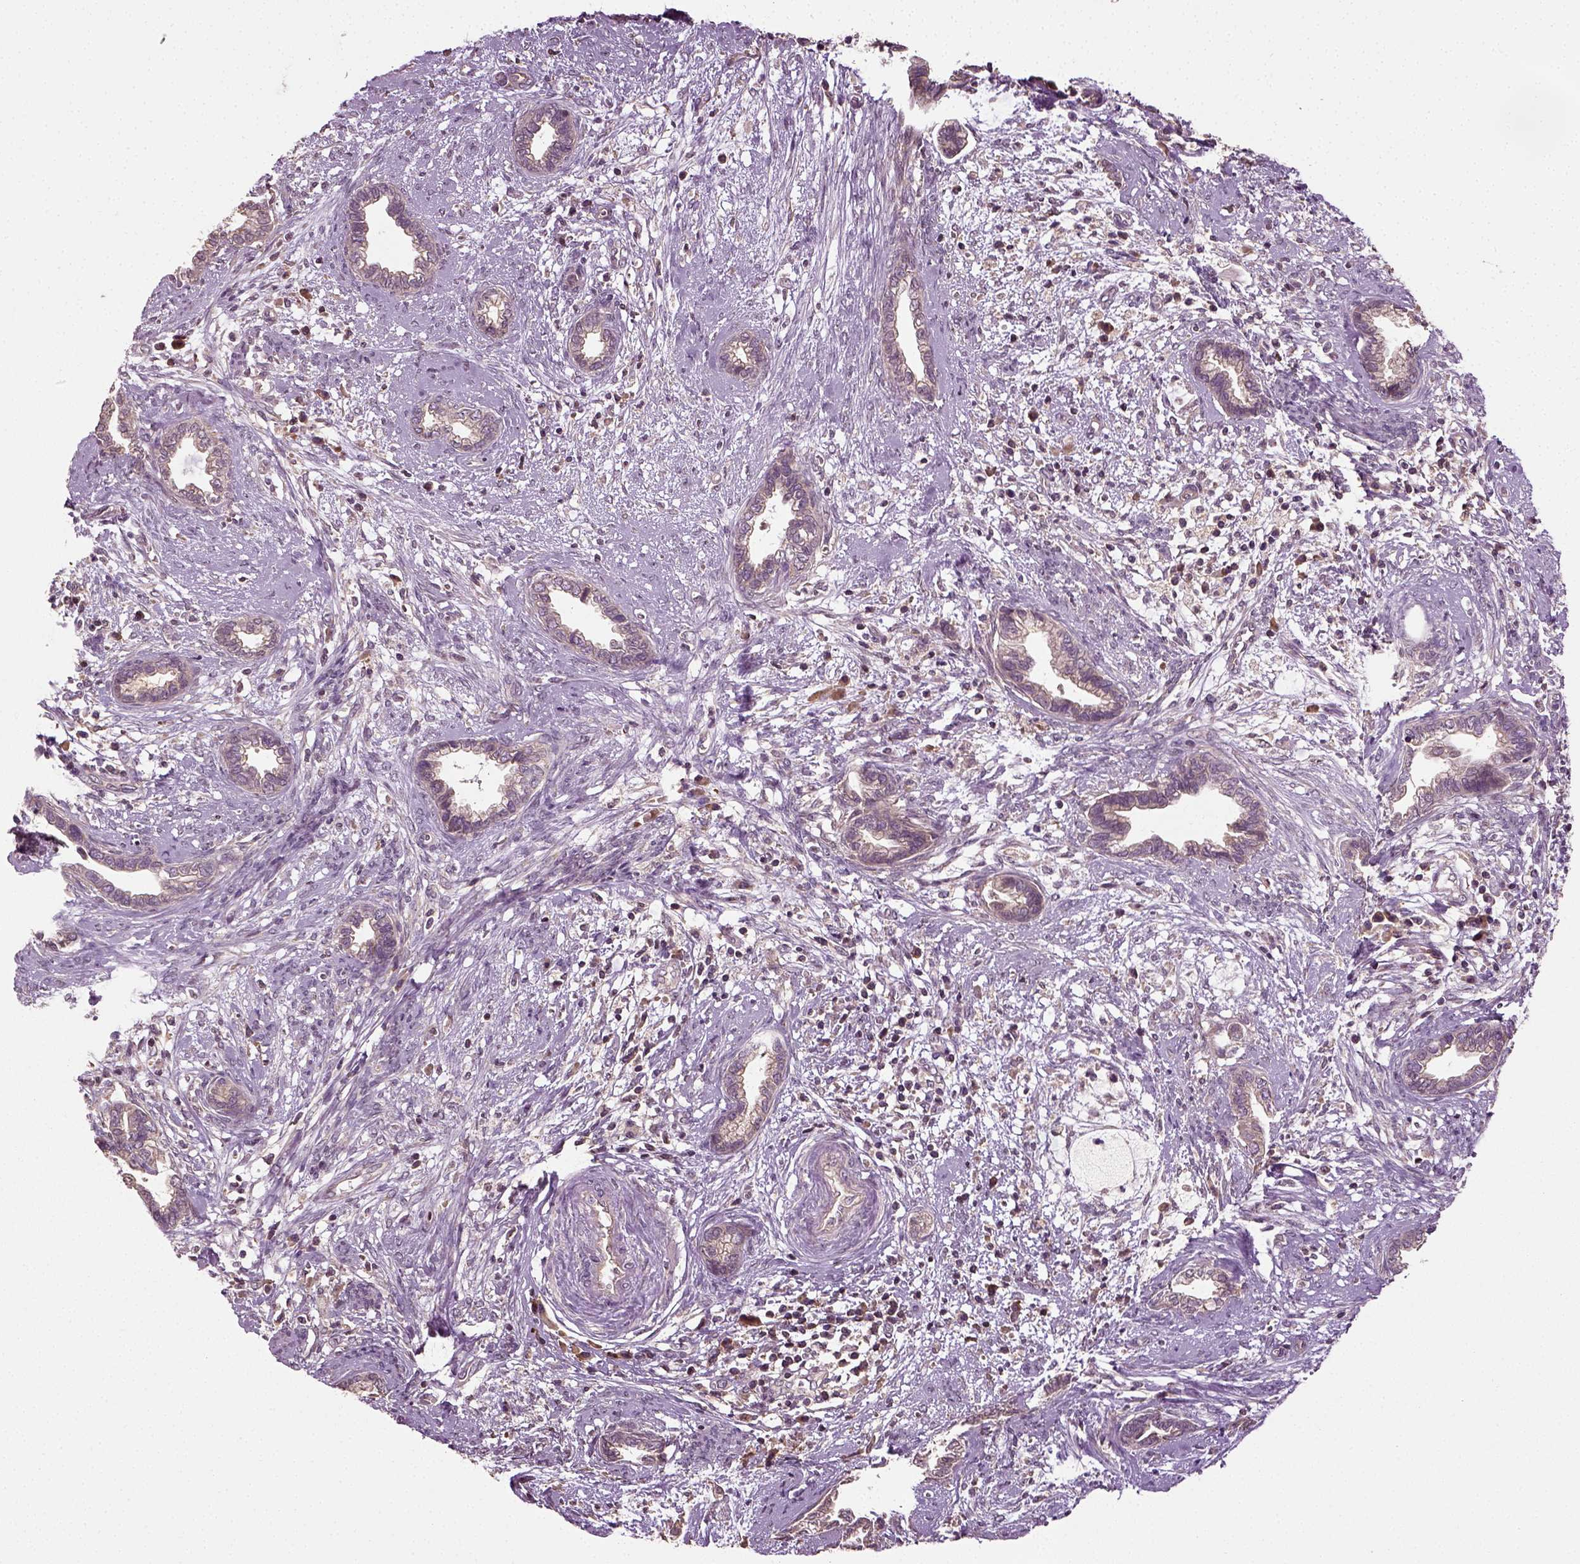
{"staining": {"intensity": "negative", "quantity": "none", "location": "none"}, "tissue": "cervical cancer", "cell_type": "Tumor cells", "image_type": "cancer", "snomed": [{"axis": "morphology", "description": "Adenocarcinoma, NOS"}, {"axis": "topography", "description": "Cervix"}], "caption": "The photomicrograph reveals no significant staining in tumor cells of adenocarcinoma (cervical). The staining was performed using DAB (3,3'-diaminobenzidine) to visualize the protein expression in brown, while the nuclei were stained in blue with hematoxylin (Magnification: 20x).", "gene": "ERV3-1", "patient": {"sex": "female", "age": 62}}